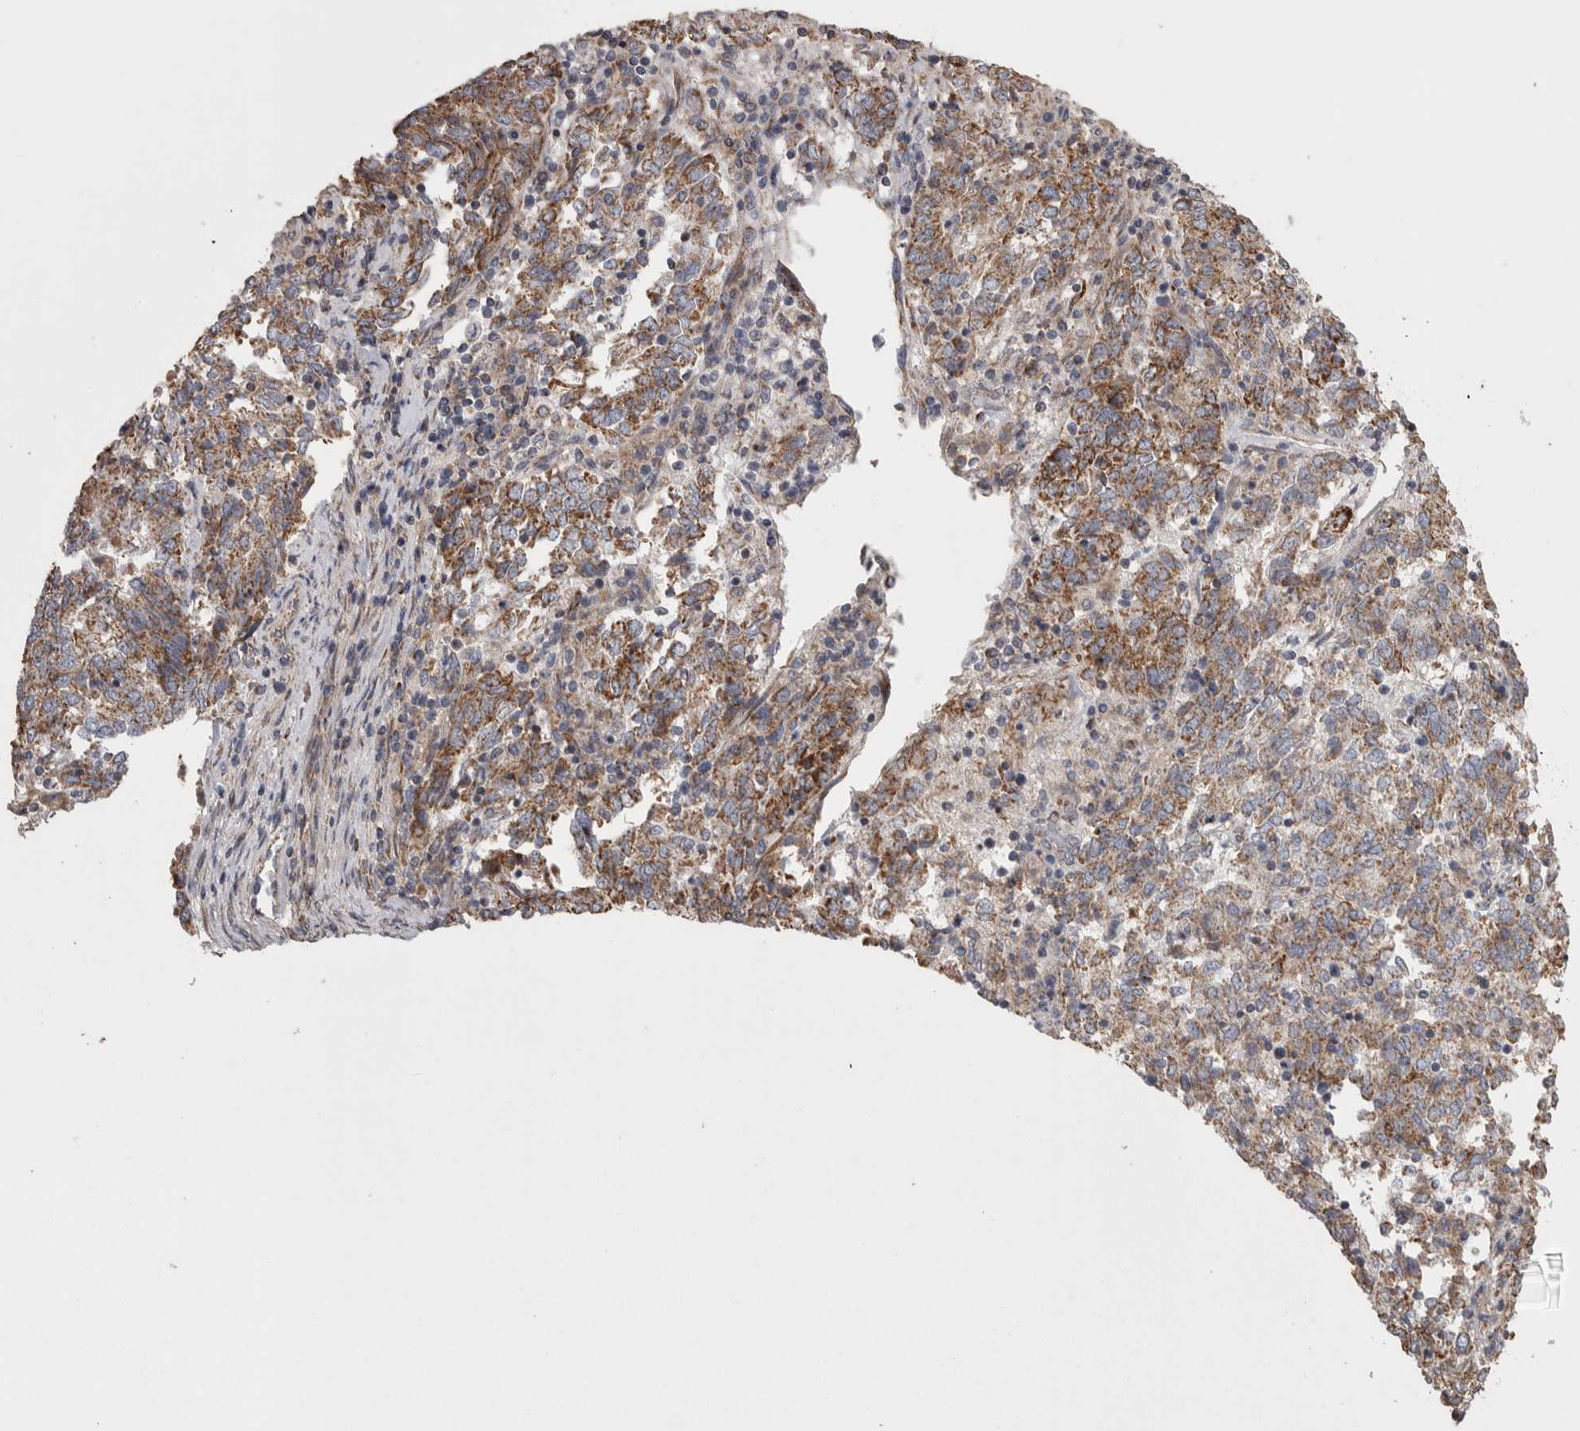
{"staining": {"intensity": "moderate", "quantity": ">75%", "location": "cytoplasmic/membranous"}, "tissue": "endometrial cancer", "cell_type": "Tumor cells", "image_type": "cancer", "snomed": [{"axis": "morphology", "description": "Adenocarcinoma, NOS"}, {"axis": "topography", "description": "Endometrium"}], "caption": "IHC of human endometrial adenocarcinoma displays medium levels of moderate cytoplasmic/membranous expression in about >75% of tumor cells. The protein of interest is stained brown, and the nuclei are stained in blue (DAB IHC with brightfield microscopy, high magnification).", "gene": "SCO1", "patient": {"sex": "female", "age": 80}}